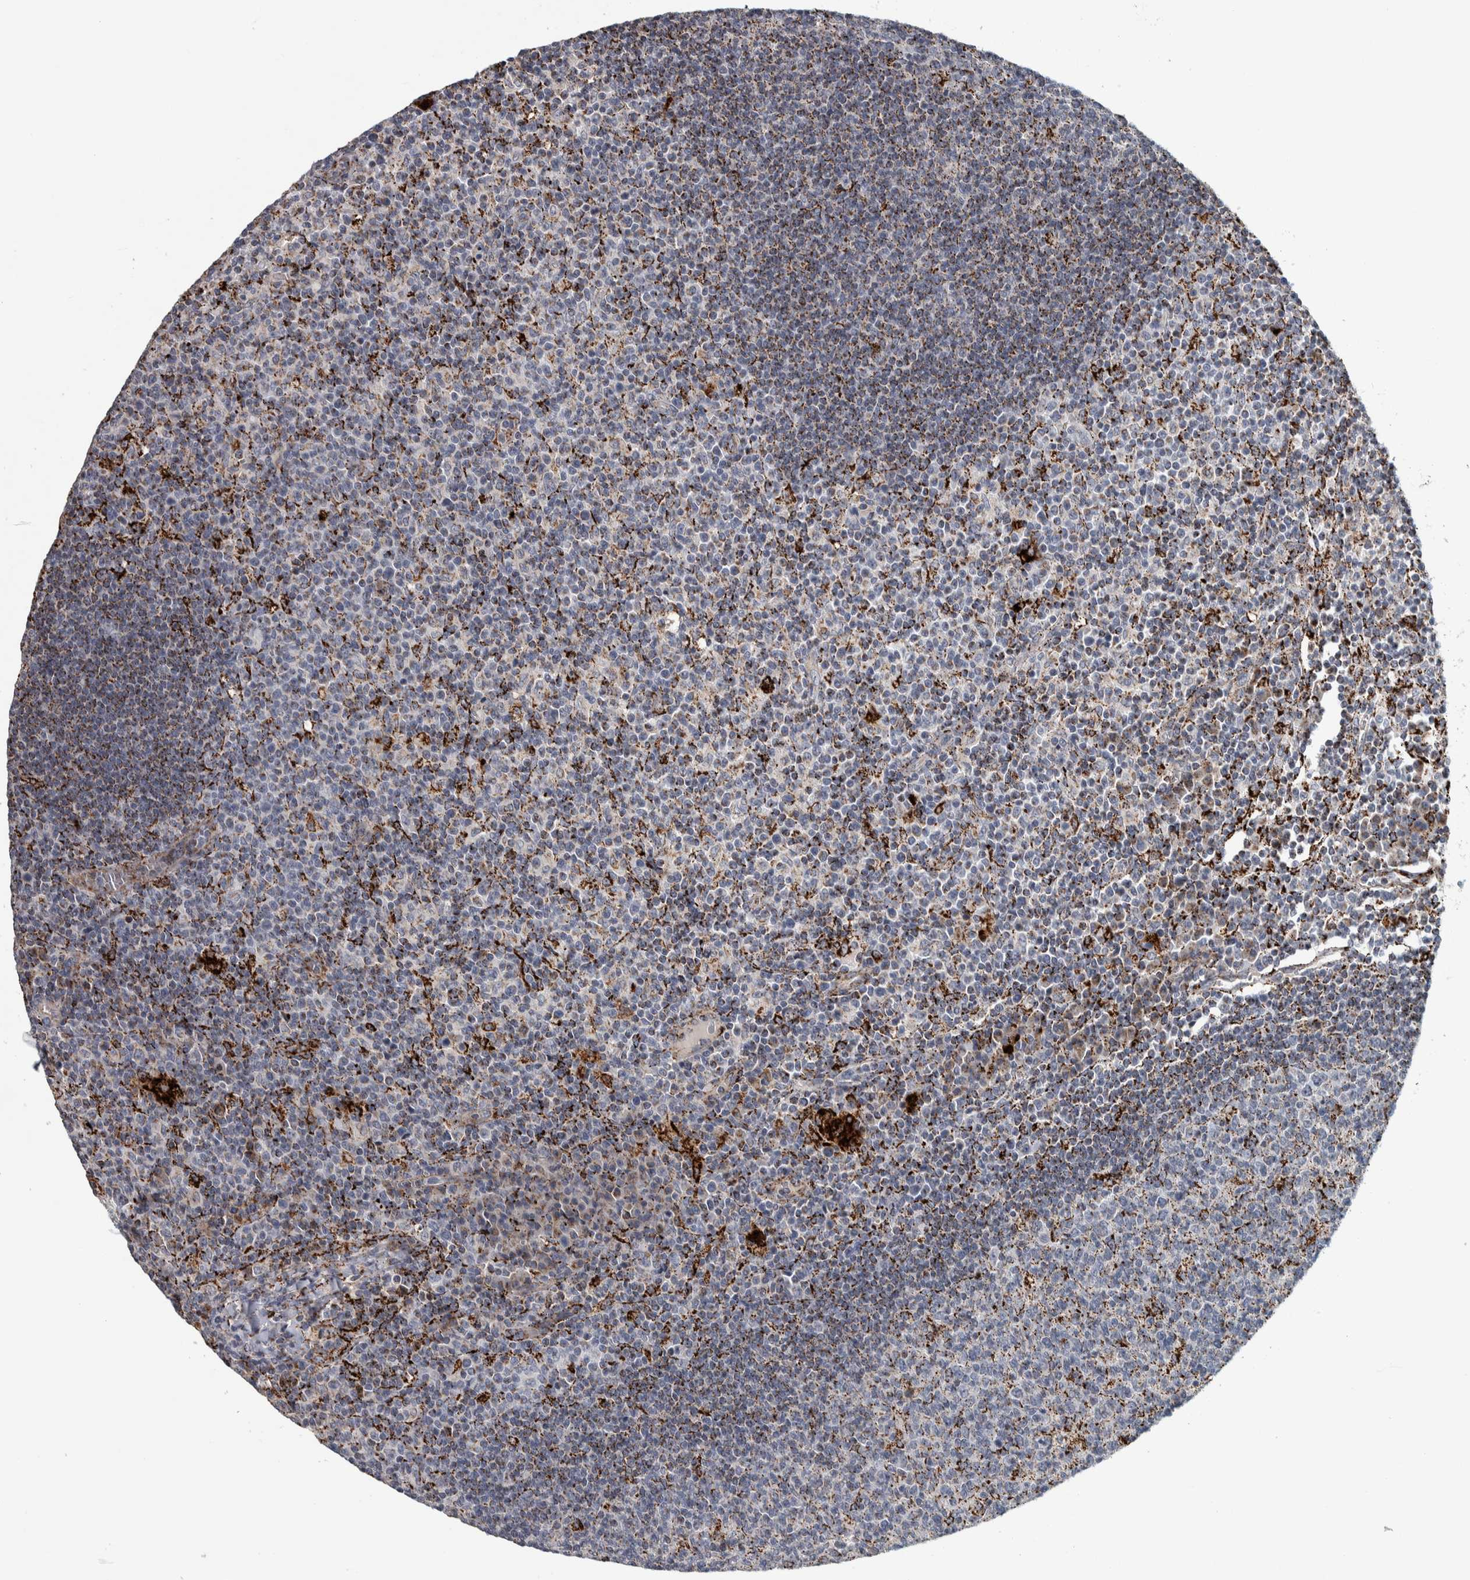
{"staining": {"intensity": "strong", "quantity": "<25%", "location": "cytoplasmic/membranous"}, "tissue": "lymph node", "cell_type": "Germinal center cells", "image_type": "normal", "snomed": [{"axis": "morphology", "description": "Normal tissue, NOS"}, {"axis": "morphology", "description": "Inflammation, NOS"}, {"axis": "topography", "description": "Lymph node"}], "caption": "This is a histology image of immunohistochemistry staining of benign lymph node, which shows strong expression in the cytoplasmic/membranous of germinal center cells.", "gene": "FAM78A", "patient": {"sex": "male", "age": 55}}